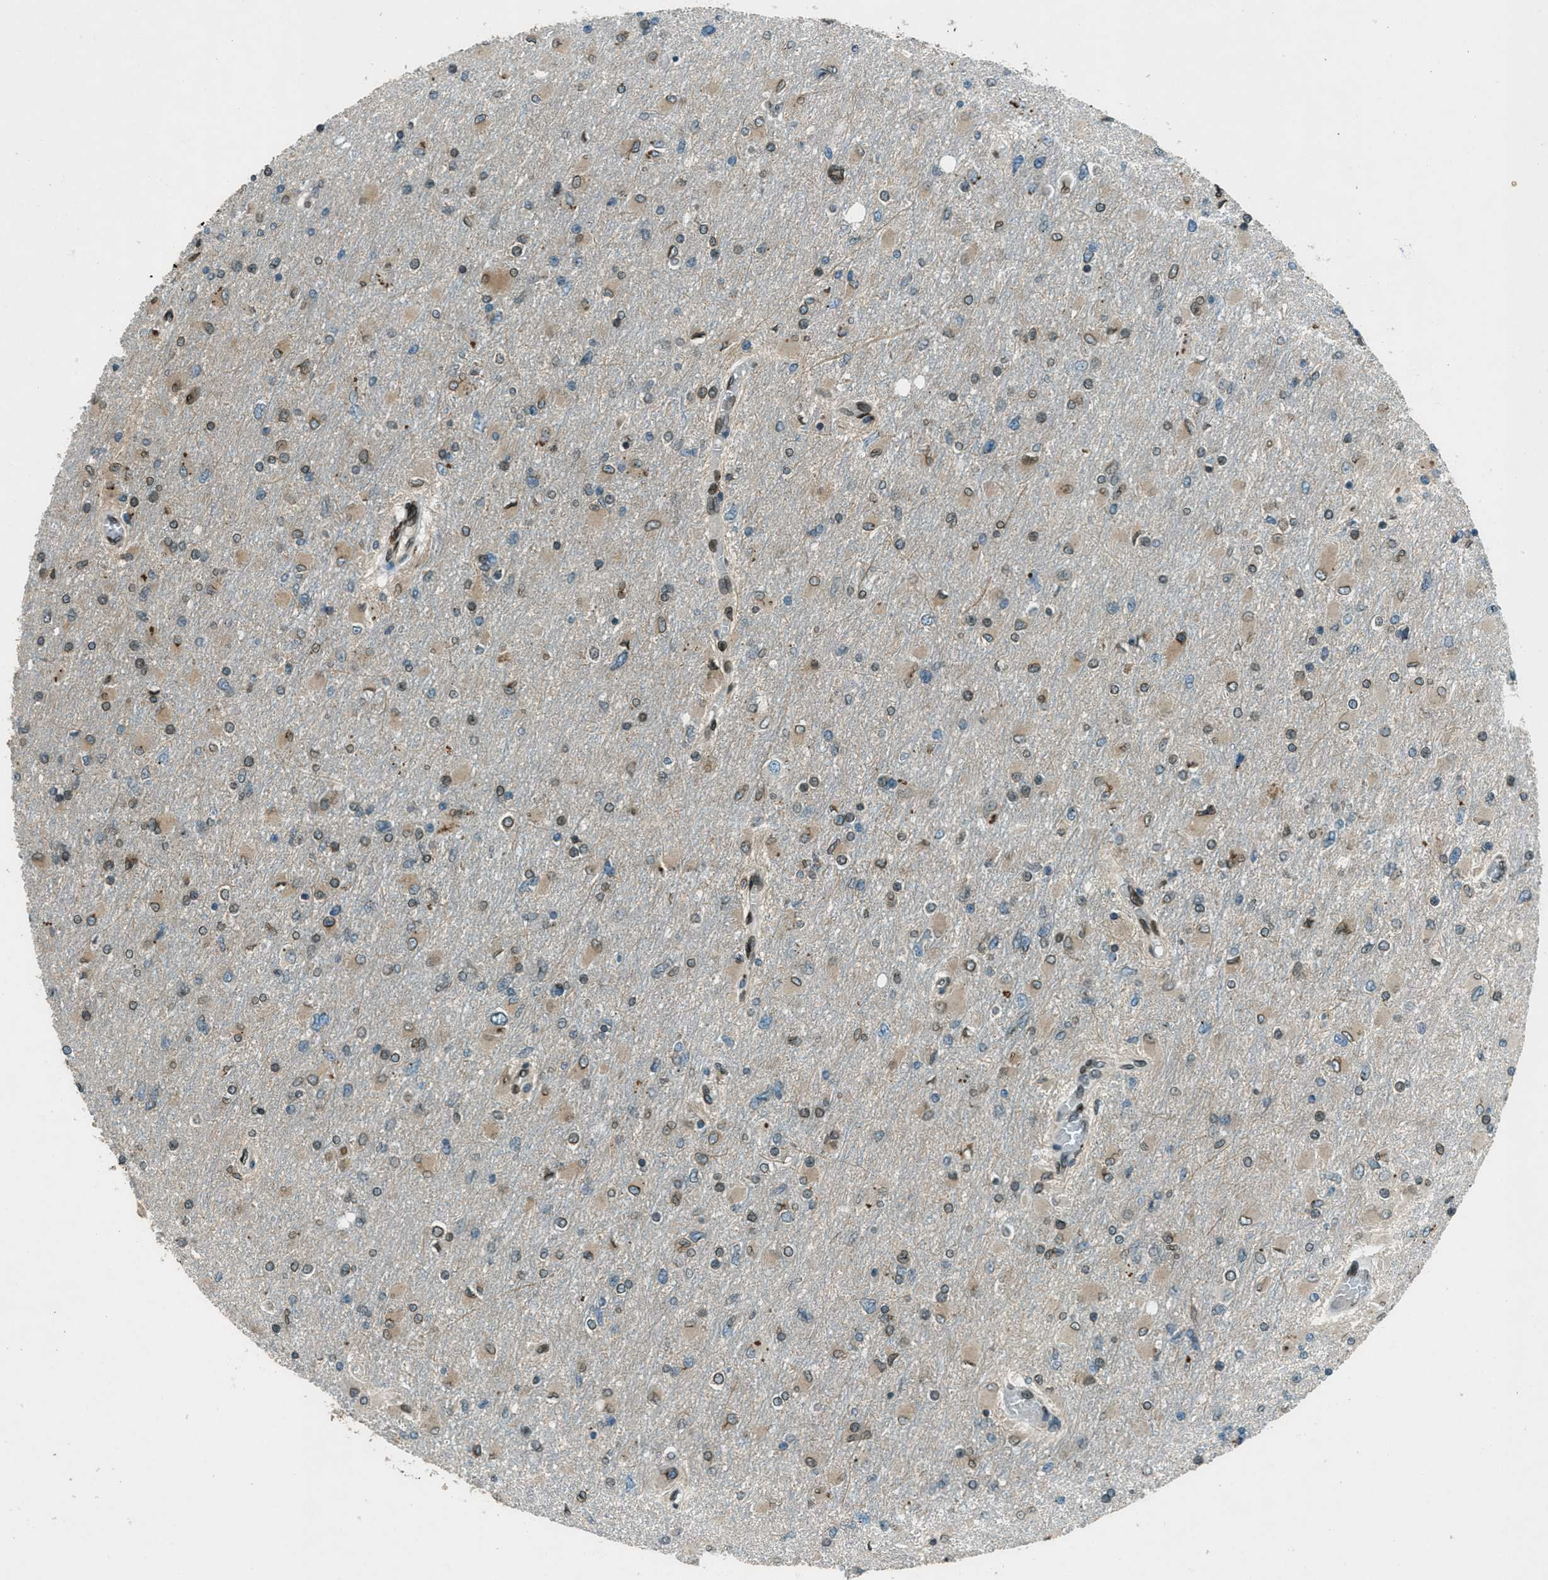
{"staining": {"intensity": "moderate", "quantity": "25%-75%", "location": "cytoplasmic/membranous,nuclear"}, "tissue": "glioma", "cell_type": "Tumor cells", "image_type": "cancer", "snomed": [{"axis": "morphology", "description": "Glioma, malignant, High grade"}, {"axis": "topography", "description": "Cerebral cortex"}], "caption": "This histopathology image exhibits IHC staining of malignant high-grade glioma, with medium moderate cytoplasmic/membranous and nuclear expression in approximately 25%-75% of tumor cells.", "gene": "LEMD2", "patient": {"sex": "female", "age": 36}}